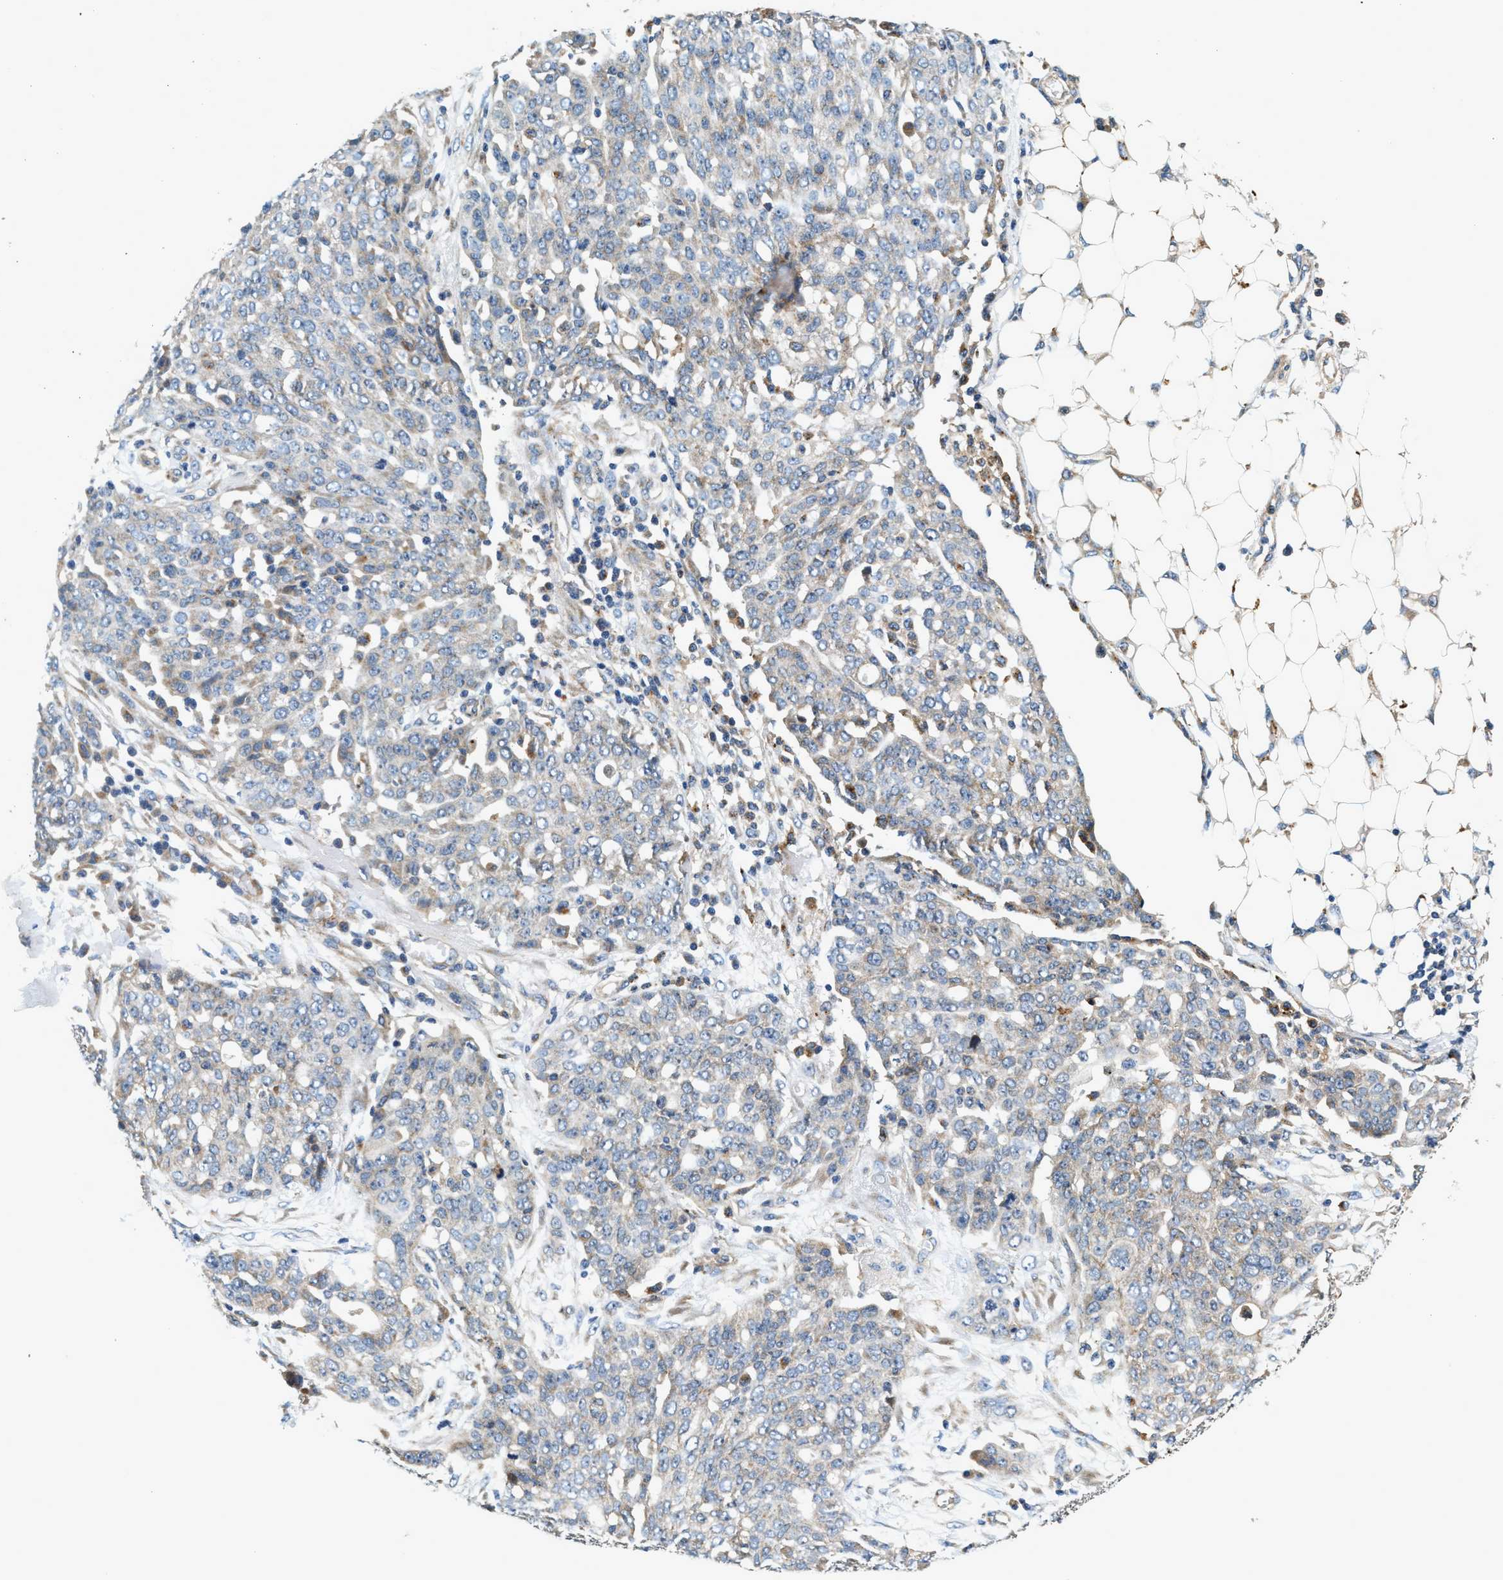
{"staining": {"intensity": "negative", "quantity": "none", "location": "none"}, "tissue": "ovarian cancer", "cell_type": "Tumor cells", "image_type": "cancer", "snomed": [{"axis": "morphology", "description": "Cystadenocarcinoma, serous, NOS"}, {"axis": "topography", "description": "Soft tissue"}, {"axis": "topography", "description": "Ovary"}], "caption": "A micrograph of ovarian cancer stained for a protein demonstrates no brown staining in tumor cells. (Stains: DAB (3,3'-diaminobenzidine) immunohistochemistry (IHC) with hematoxylin counter stain, Microscopy: brightfield microscopy at high magnification).", "gene": "DUSP10", "patient": {"sex": "female", "age": 57}}